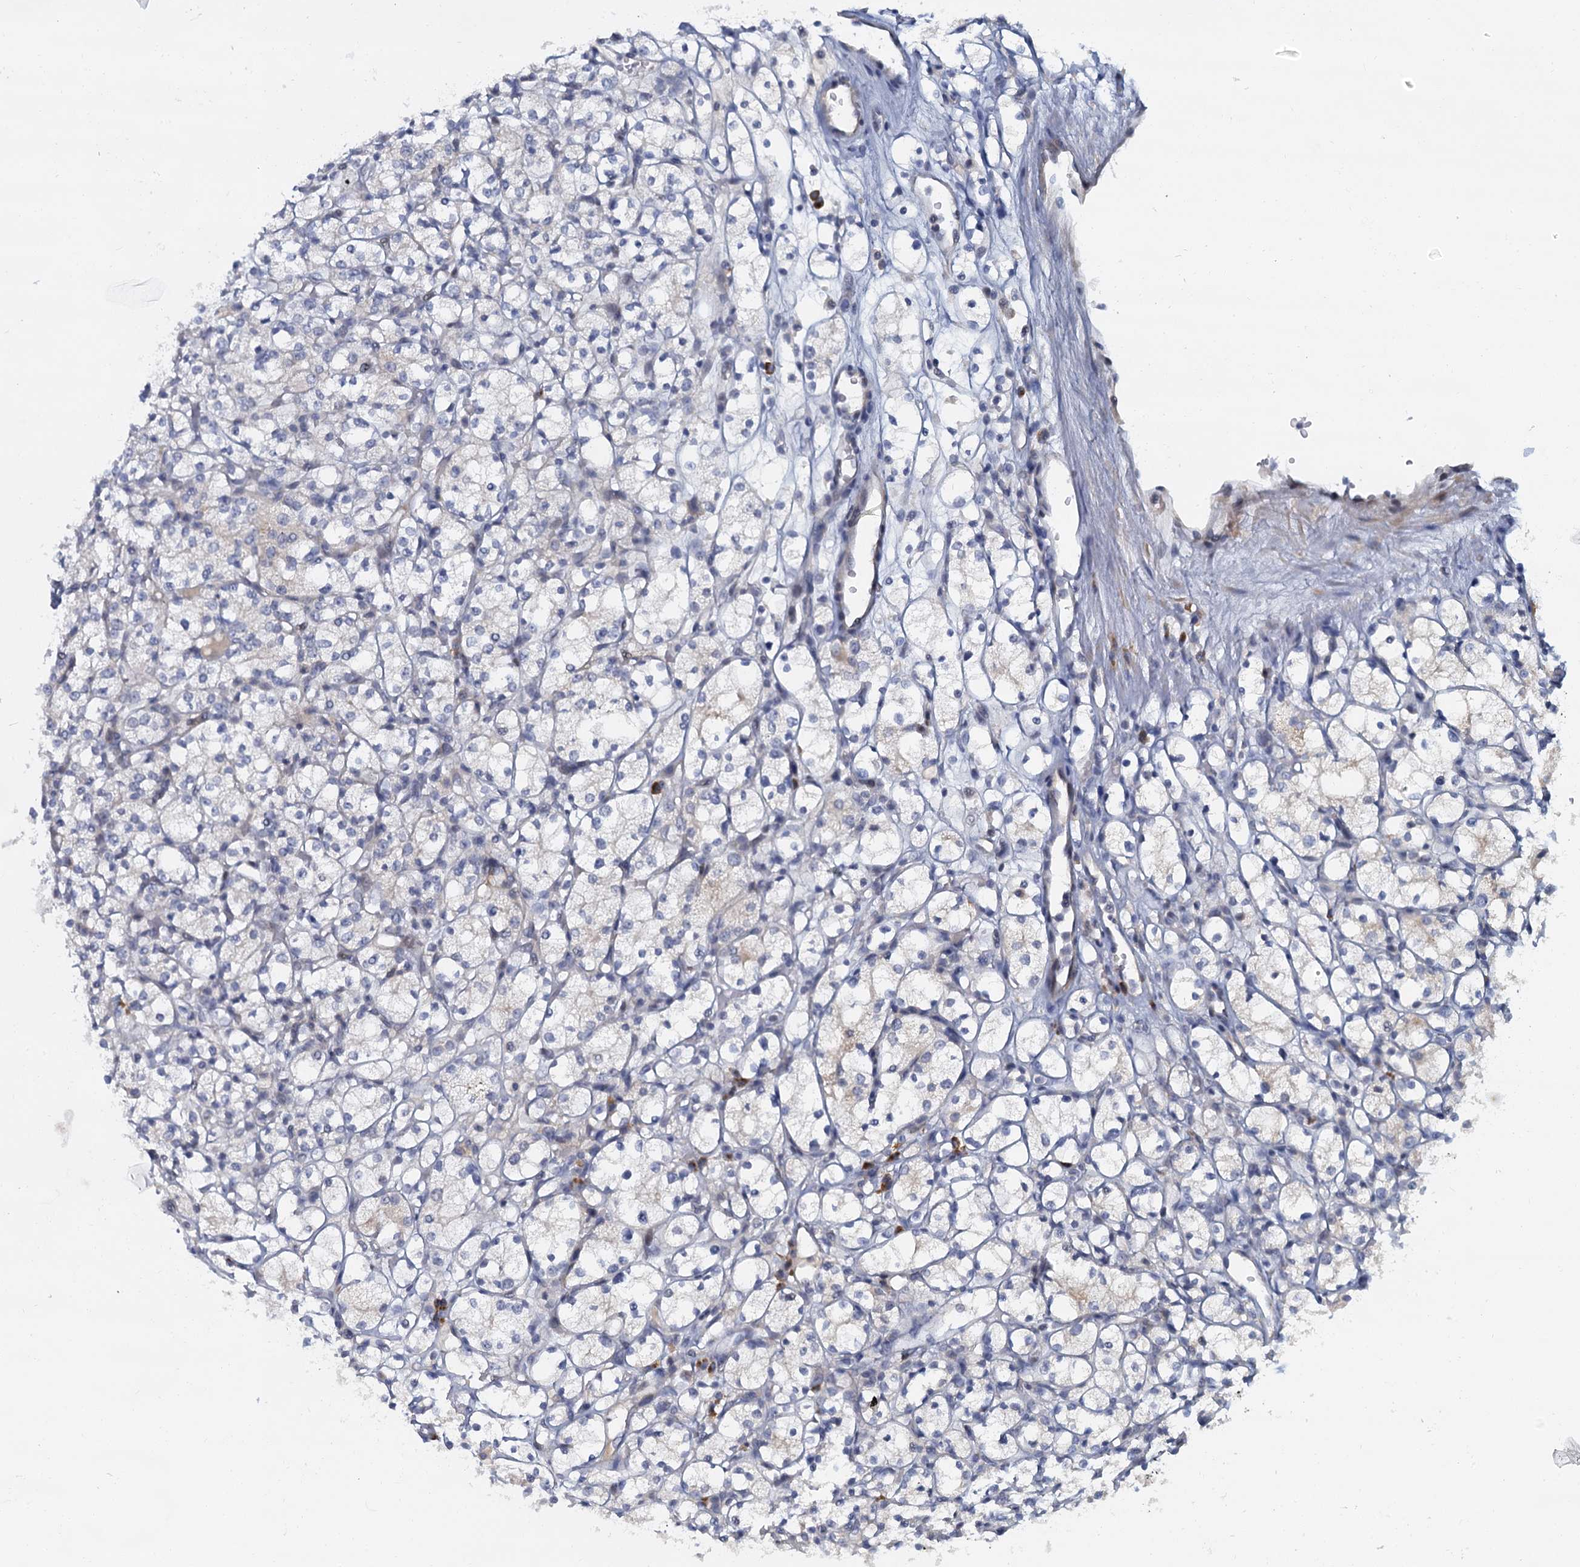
{"staining": {"intensity": "negative", "quantity": "none", "location": "none"}, "tissue": "renal cancer", "cell_type": "Tumor cells", "image_type": "cancer", "snomed": [{"axis": "morphology", "description": "Adenocarcinoma, NOS"}, {"axis": "topography", "description": "Kidney"}], "caption": "High magnification brightfield microscopy of renal adenocarcinoma stained with DAB (3,3'-diaminobenzidine) (brown) and counterstained with hematoxylin (blue): tumor cells show no significant expression. (Stains: DAB (3,3'-diaminobenzidine) immunohistochemistry with hematoxylin counter stain, Microscopy: brightfield microscopy at high magnification).", "gene": "ACRBP", "patient": {"sex": "male", "age": 77}}